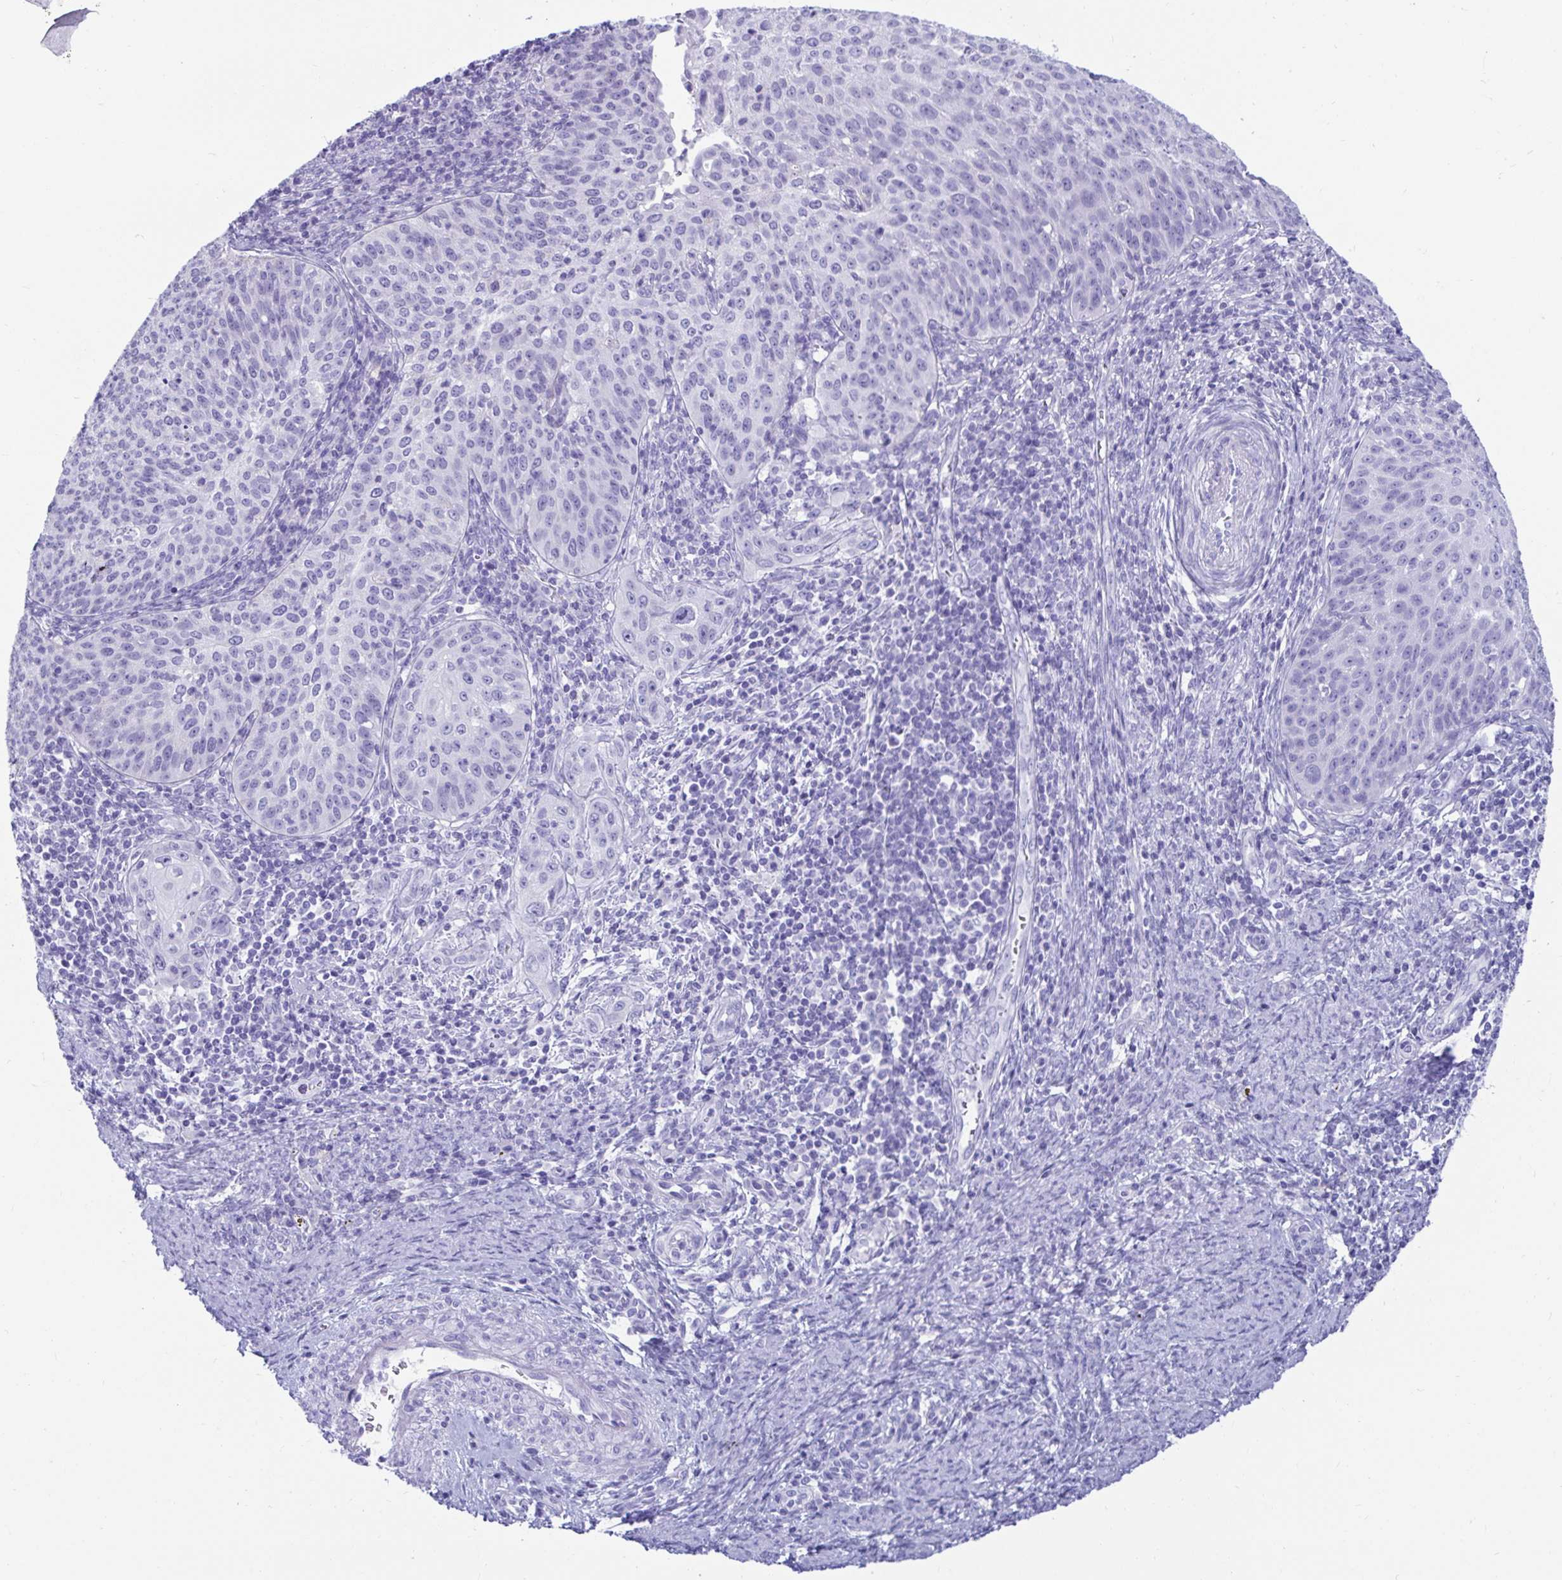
{"staining": {"intensity": "negative", "quantity": "none", "location": "none"}, "tissue": "cervical cancer", "cell_type": "Tumor cells", "image_type": "cancer", "snomed": [{"axis": "morphology", "description": "Squamous cell carcinoma, NOS"}, {"axis": "topography", "description": "Cervix"}], "caption": "An image of human cervical cancer (squamous cell carcinoma) is negative for staining in tumor cells.", "gene": "ZPBP2", "patient": {"sex": "female", "age": 30}}